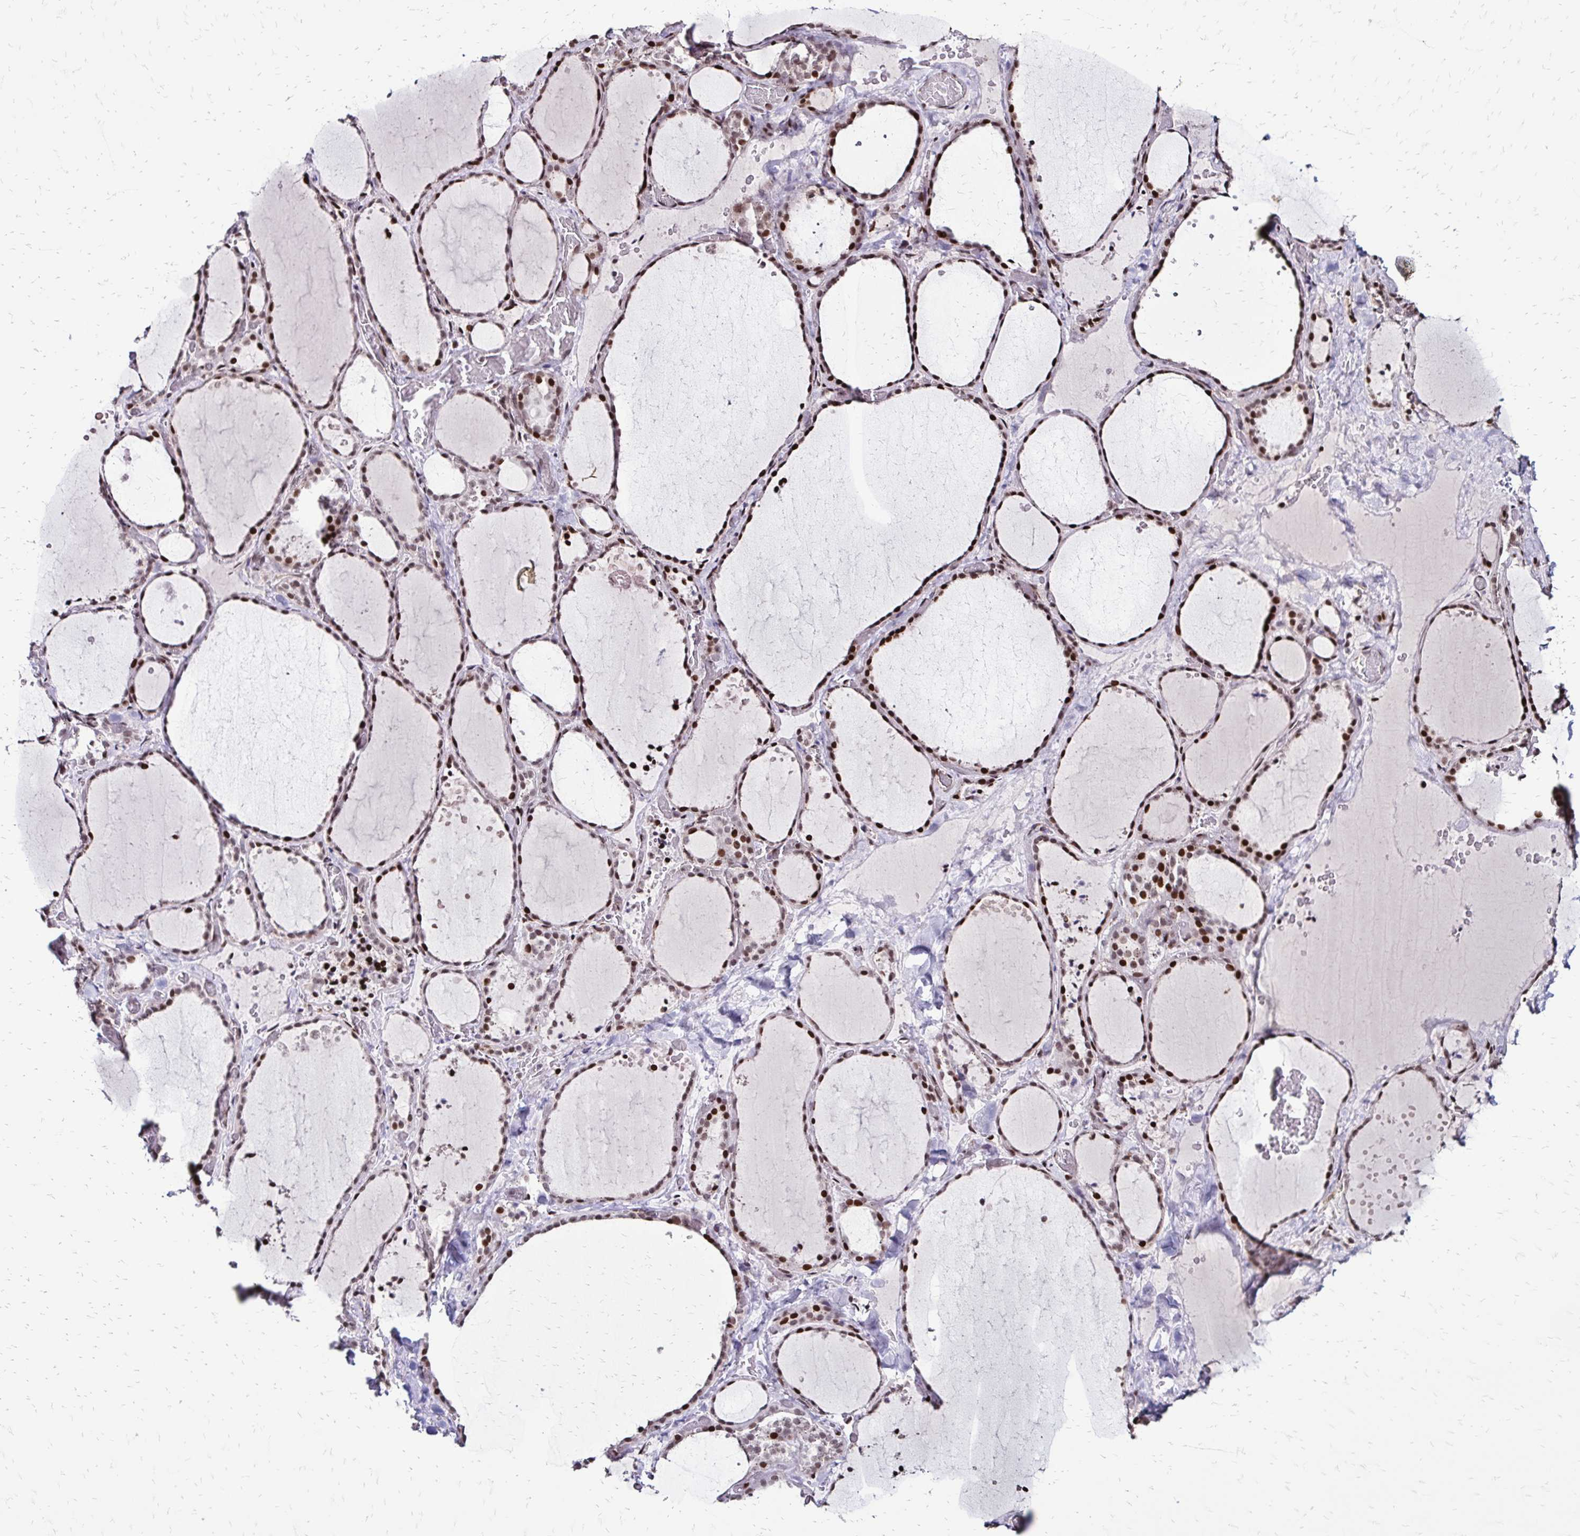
{"staining": {"intensity": "moderate", "quantity": ">75%", "location": "nuclear"}, "tissue": "thyroid gland", "cell_type": "Glandular cells", "image_type": "normal", "snomed": [{"axis": "morphology", "description": "Normal tissue, NOS"}, {"axis": "topography", "description": "Thyroid gland"}], "caption": "A brown stain highlights moderate nuclear expression of a protein in glandular cells of normal thyroid gland. (brown staining indicates protein expression, while blue staining denotes nuclei).", "gene": "TOB1", "patient": {"sex": "female", "age": 36}}